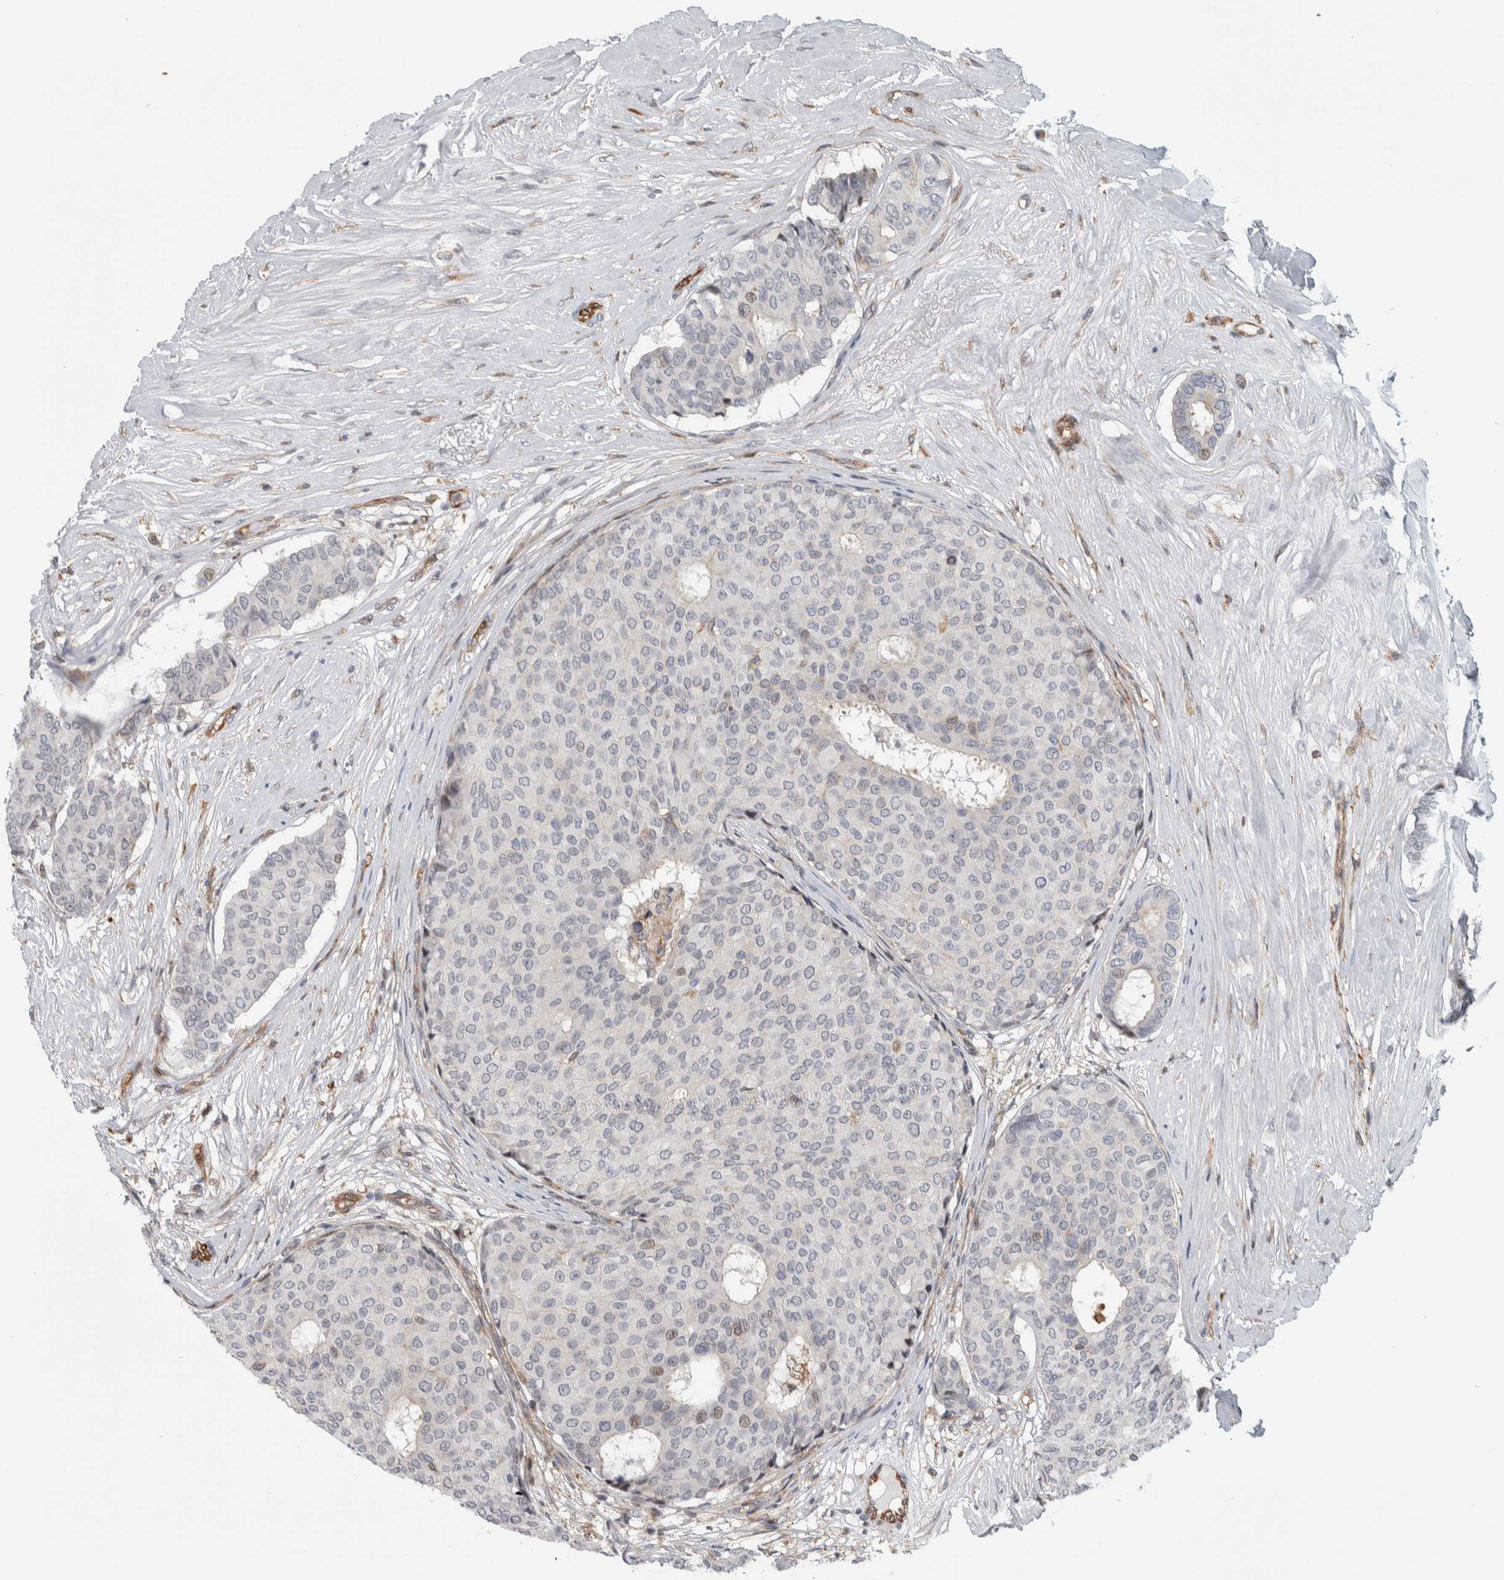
{"staining": {"intensity": "negative", "quantity": "none", "location": "none"}, "tissue": "breast cancer", "cell_type": "Tumor cells", "image_type": "cancer", "snomed": [{"axis": "morphology", "description": "Duct carcinoma"}, {"axis": "topography", "description": "Breast"}], "caption": "This is an IHC micrograph of breast invasive ductal carcinoma. There is no expression in tumor cells.", "gene": "MSL1", "patient": {"sex": "female", "age": 75}}